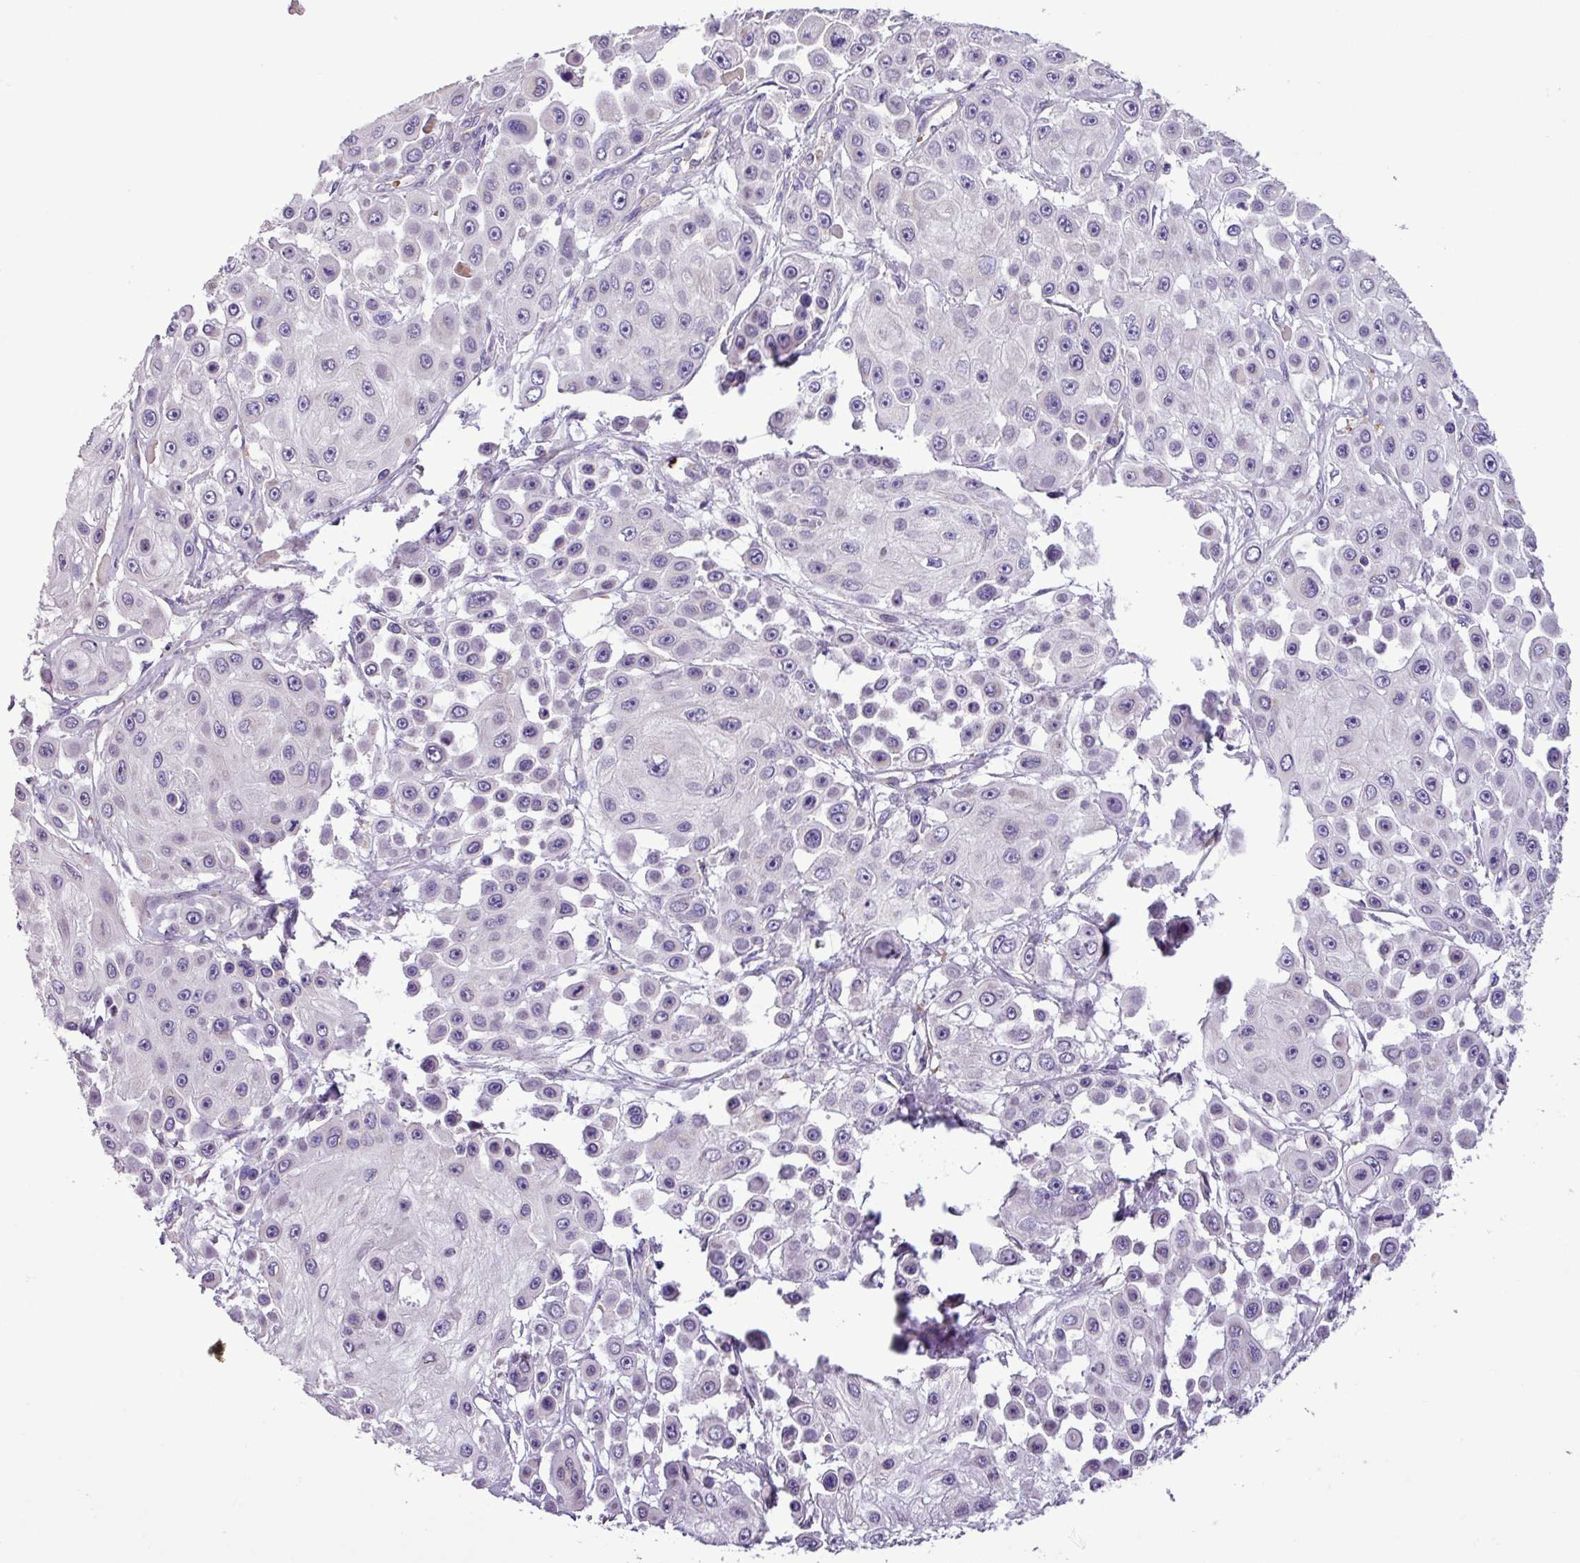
{"staining": {"intensity": "negative", "quantity": "none", "location": "none"}, "tissue": "skin cancer", "cell_type": "Tumor cells", "image_type": "cancer", "snomed": [{"axis": "morphology", "description": "Squamous cell carcinoma, NOS"}, {"axis": "topography", "description": "Skin"}], "caption": "Immunohistochemical staining of squamous cell carcinoma (skin) shows no significant expression in tumor cells.", "gene": "FAM183A", "patient": {"sex": "male", "age": 67}}